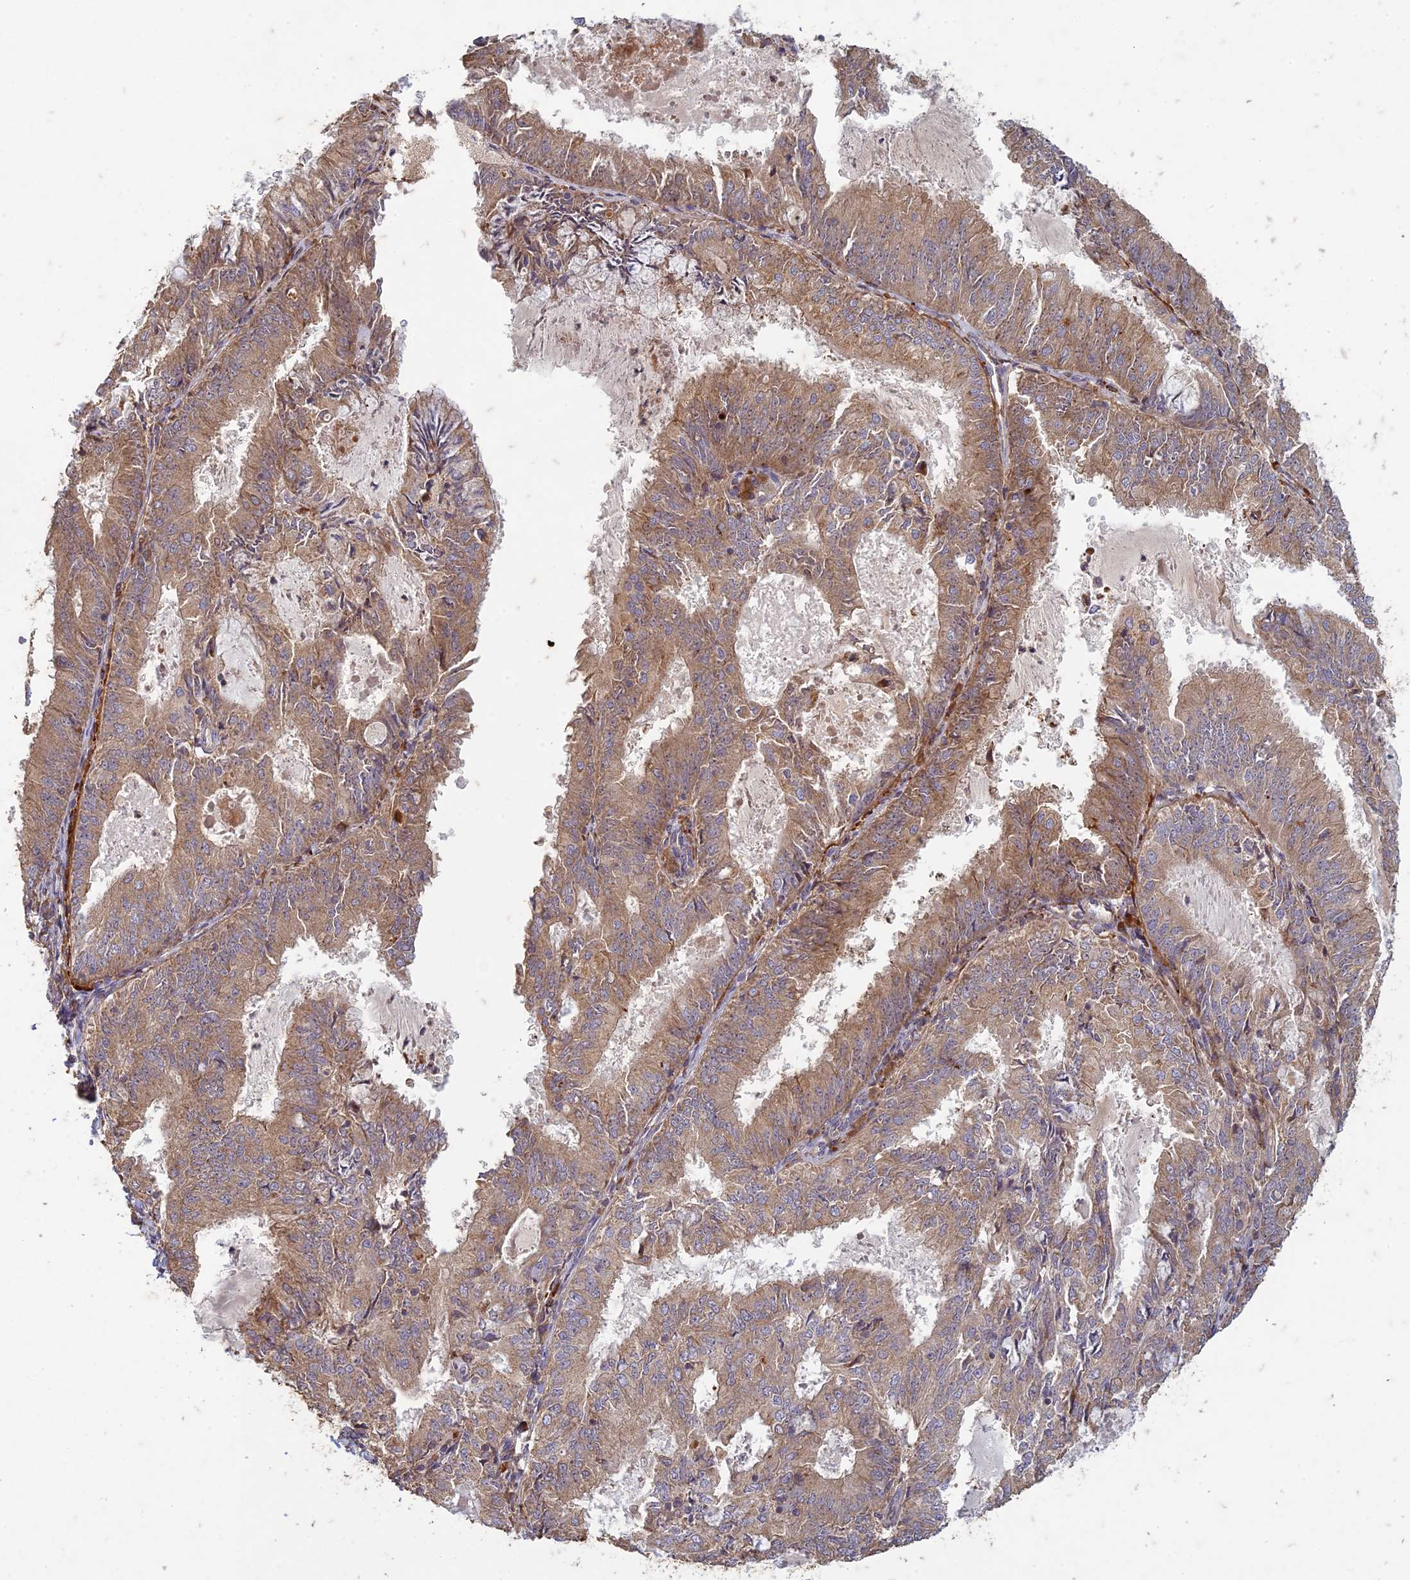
{"staining": {"intensity": "moderate", "quantity": ">75%", "location": "cytoplasmic/membranous"}, "tissue": "endometrial cancer", "cell_type": "Tumor cells", "image_type": "cancer", "snomed": [{"axis": "morphology", "description": "Adenocarcinoma, NOS"}, {"axis": "topography", "description": "Endometrium"}], "caption": "There is medium levels of moderate cytoplasmic/membranous expression in tumor cells of adenocarcinoma (endometrial), as demonstrated by immunohistochemical staining (brown color).", "gene": "TCF25", "patient": {"sex": "female", "age": 57}}